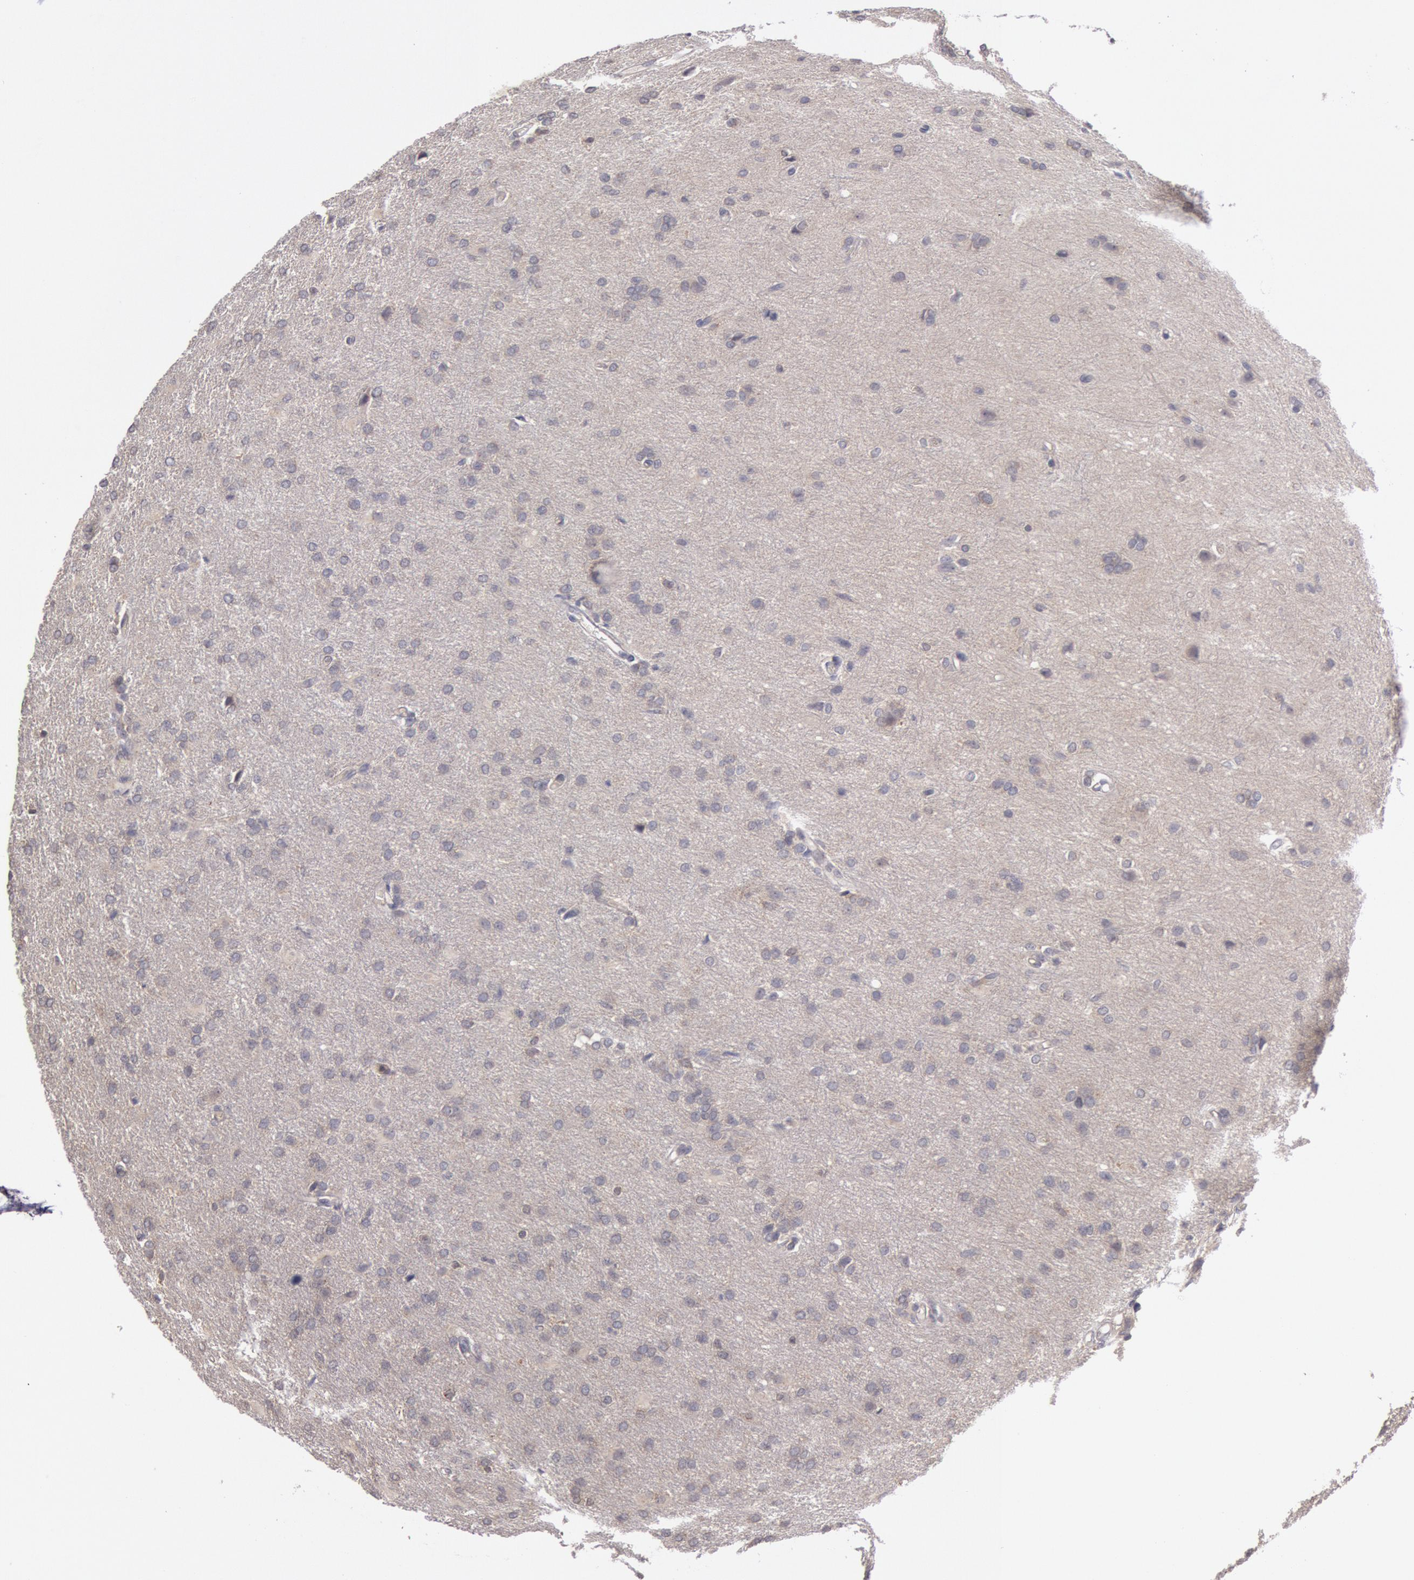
{"staining": {"intensity": "weak", "quantity": "<25%", "location": "cytoplasmic/membranous"}, "tissue": "glioma", "cell_type": "Tumor cells", "image_type": "cancer", "snomed": [{"axis": "morphology", "description": "Glioma, malignant, High grade"}, {"axis": "topography", "description": "Brain"}], "caption": "Immunohistochemical staining of glioma displays no significant positivity in tumor cells.", "gene": "PLA2G6", "patient": {"sex": "male", "age": 68}}